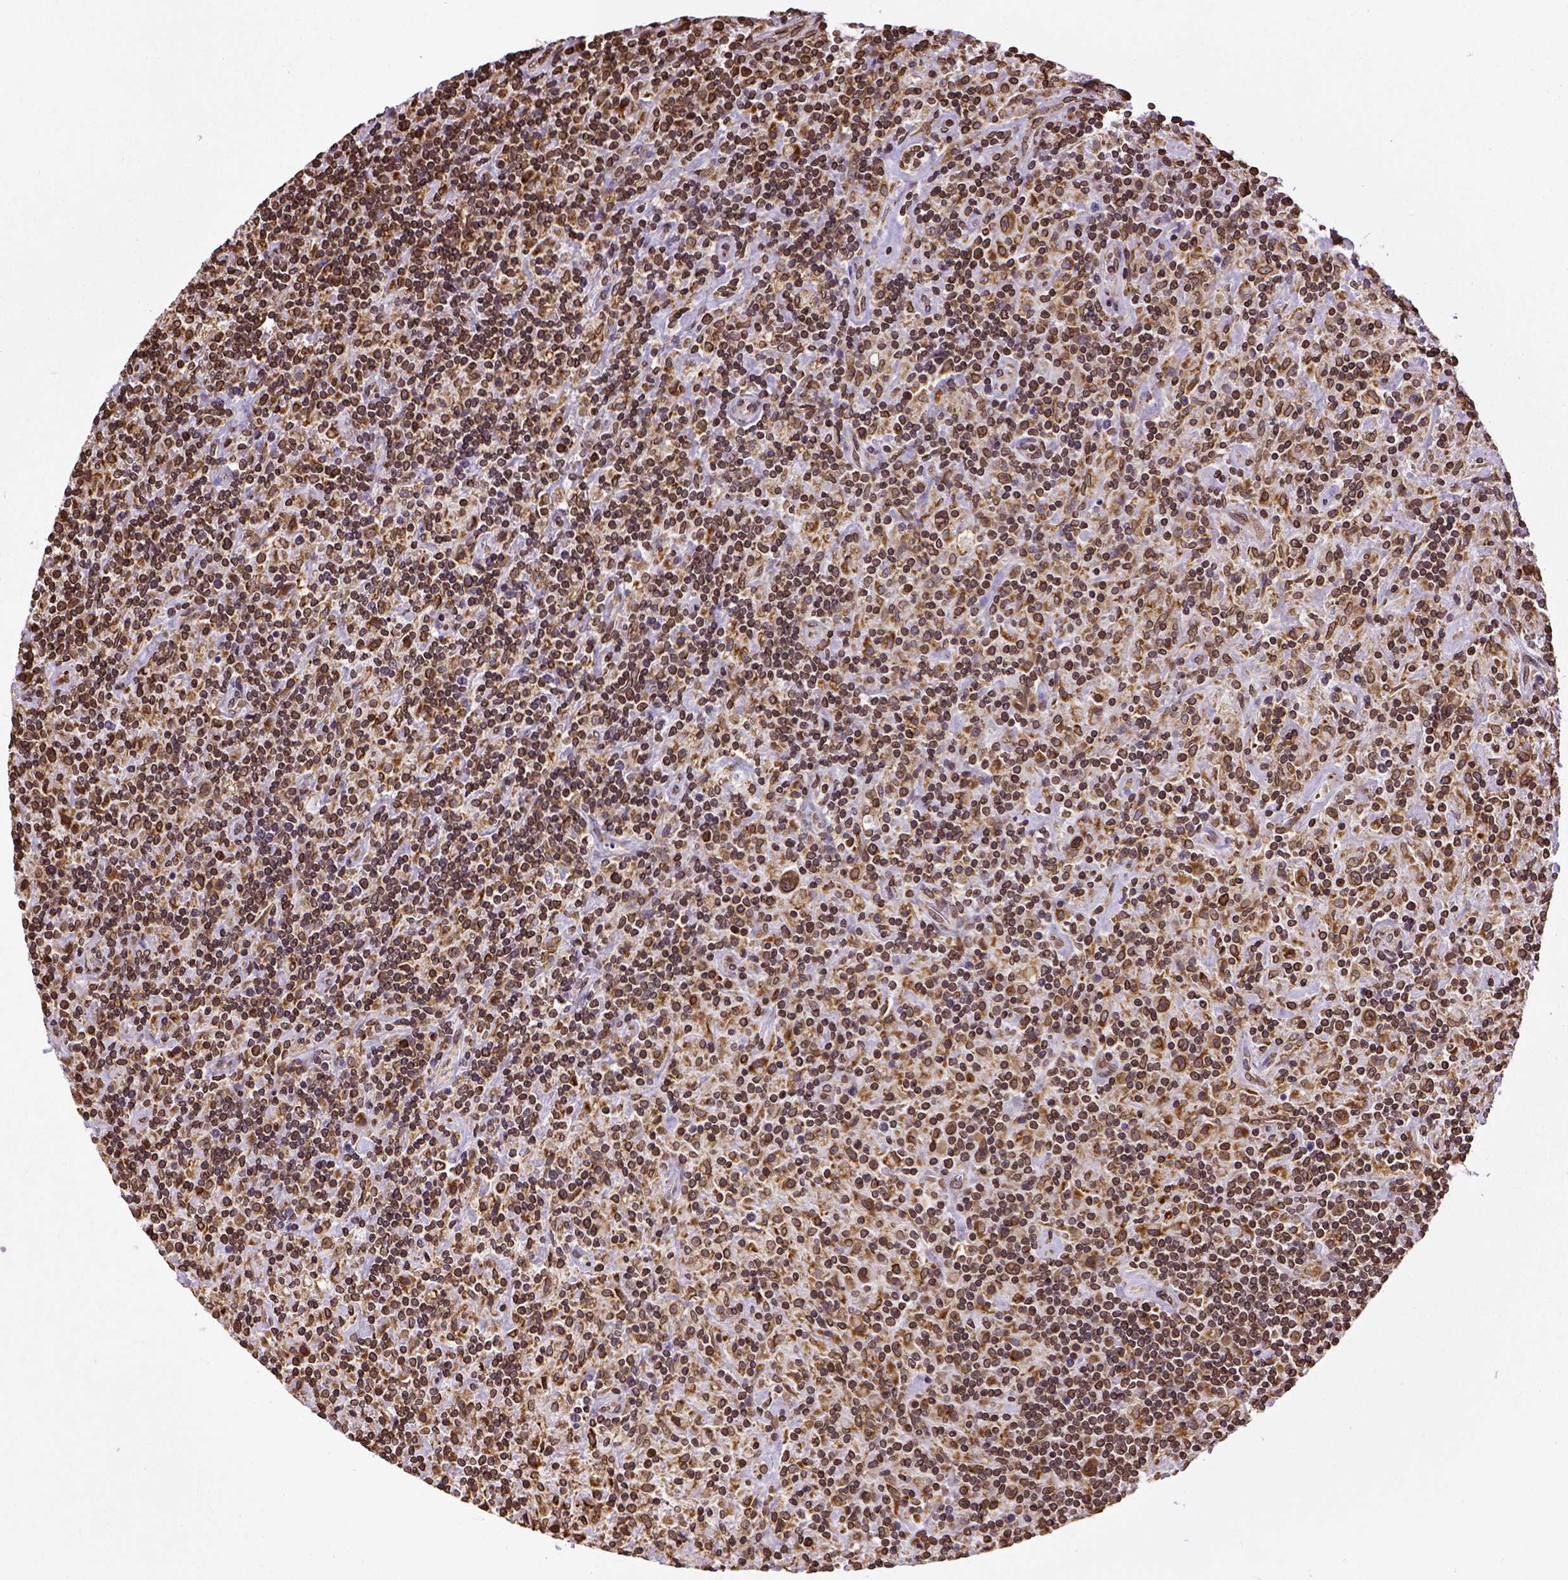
{"staining": {"intensity": "strong", "quantity": ">75%", "location": "cytoplasmic/membranous,nuclear"}, "tissue": "lymphoma", "cell_type": "Tumor cells", "image_type": "cancer", "snomed": [{"axis": "morphology", "description": "Hodgkin's disease, NOS"}, {"axis": "topography", "description": "Lymph node"}], "caption": "A brown stain shows strong cytoplasmic/membranous and nuclear expression of a protein in human lymphoma tumor cells.", "gene": "MTDH", "patient": {"sex": "male", "age": 70}}